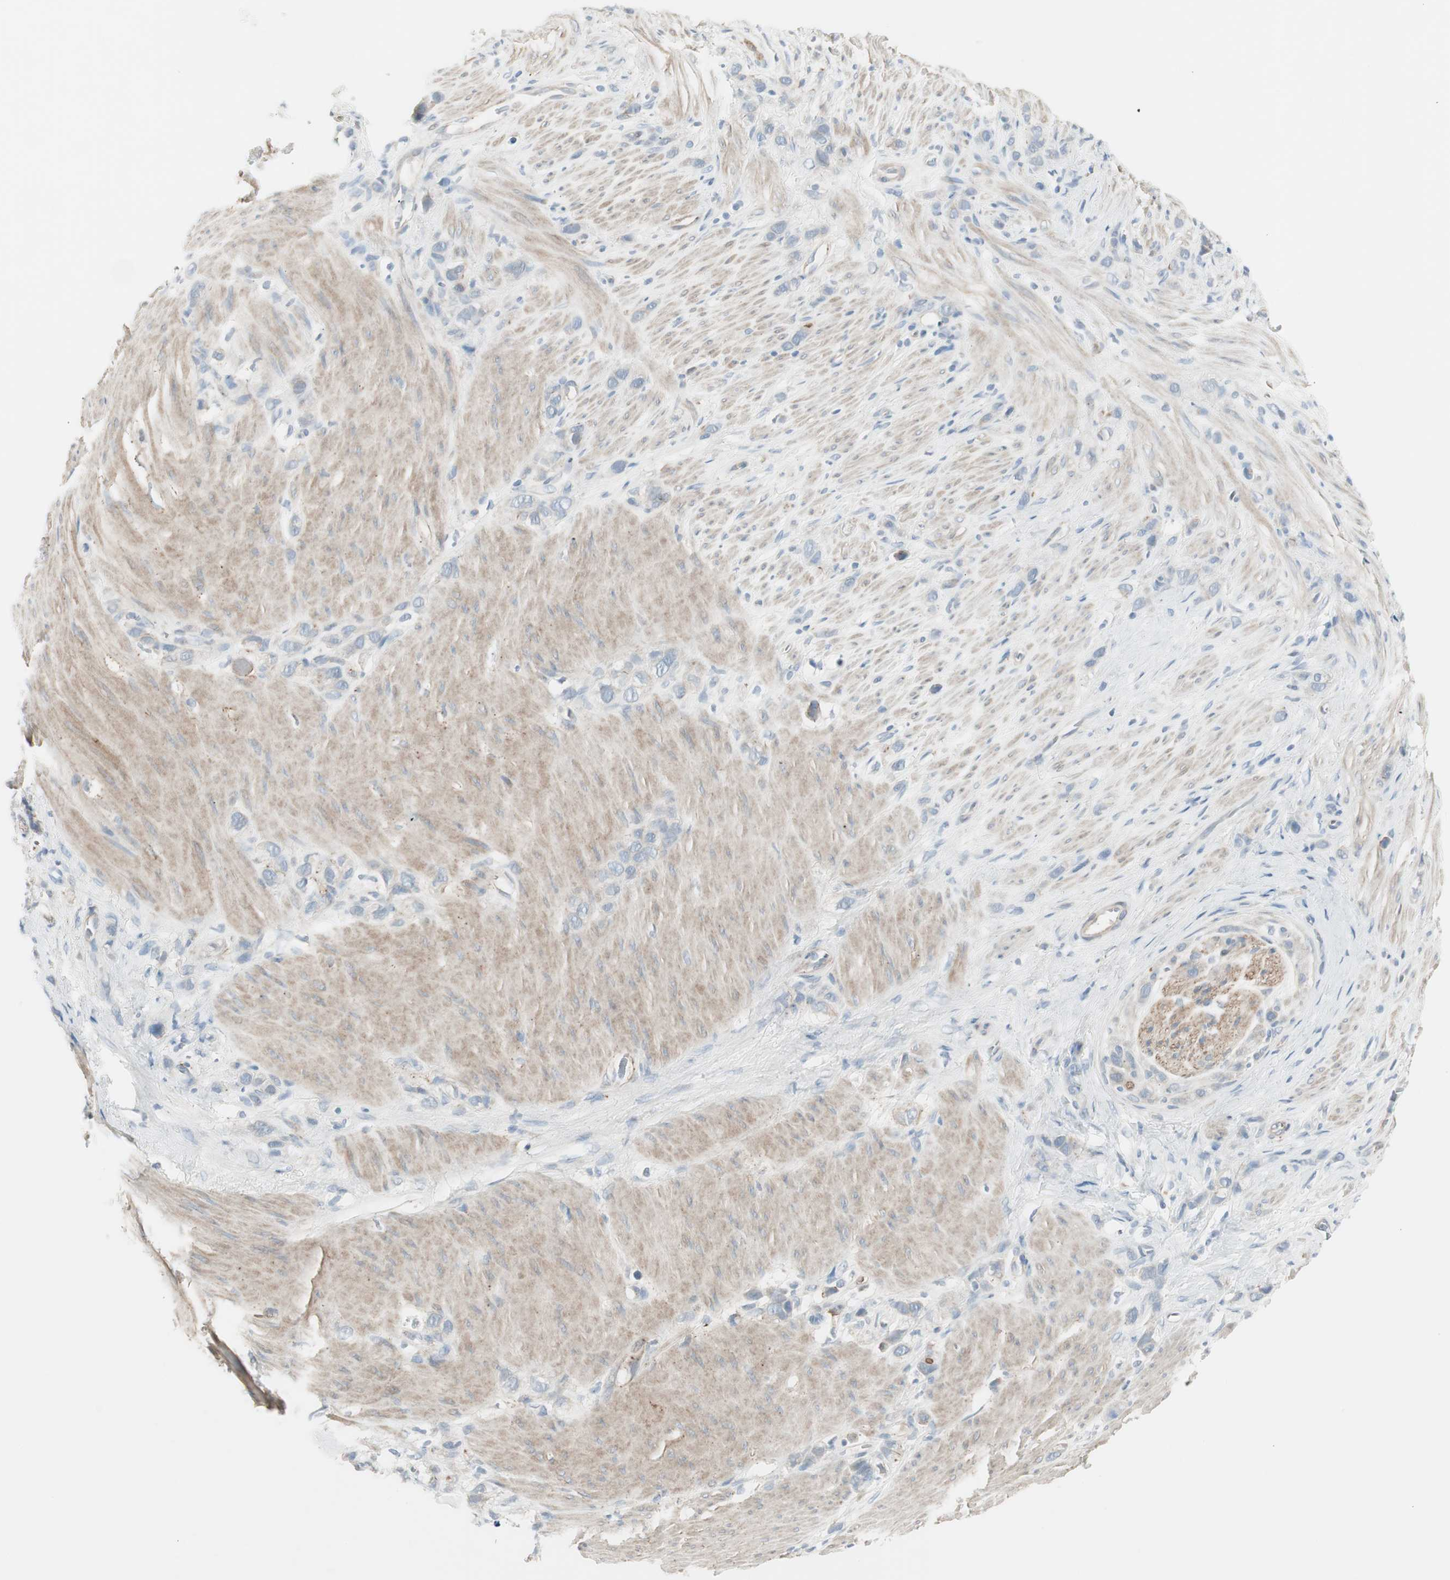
{"staining": {"intensity": "negative", "quantity": "none", "location": "none"}, "tissue": "stomach cancer", "cell_type": "Tumor cells", "image_type": "cancer", "snomed": [{"axis": "morphology", "description": "Normal tissue, NOS"}, {"axis": "morphology", "description": "Adenocarcinoma, NOS"}, {"axis": "morphology", "description": "Adenocarcinoma, High grade"}, {"axis": "topography", "description": "Stomach, upper"}, {"axis": "topography", "description": "Stomach"}], "caption": "Immunohistochemical staining of stomach cancer shows no significant positivity in tumor cells.", "gene": "CACNA2D1", "patient": {"sex": "female", "age": 65}}